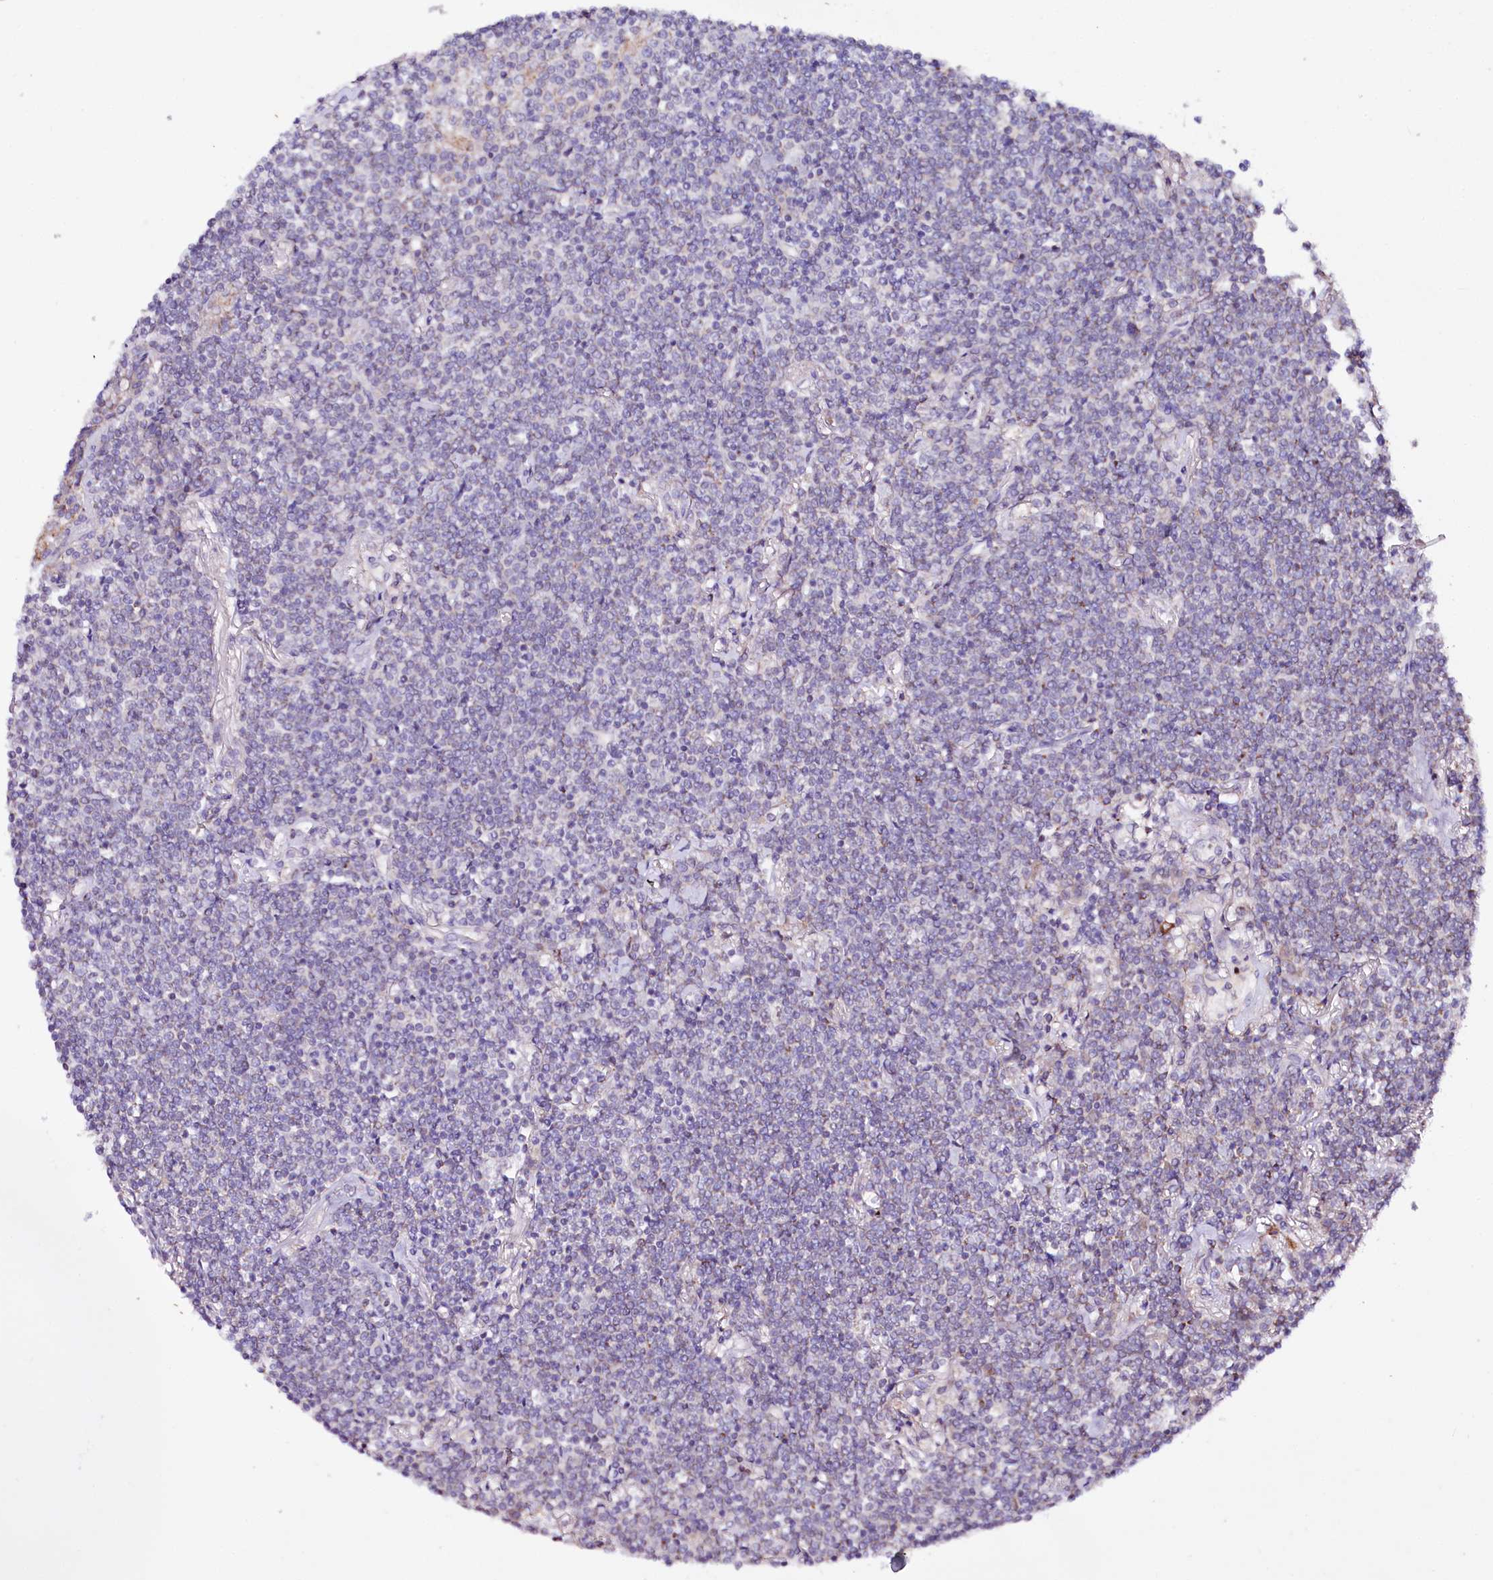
{"staining": {"intensity": "negative", "quantity": "none", "location": "none"}, "tissue": "lymphoma", "cell_type": "Tumor cells", "image_type": "cancer", "snomed": [{"axis": "morphology", "description": "Malignant lymphoma, non-Hodgkin's type, Low grade"}, {"axis": "topography", "description": "Lung"}], "caption": "IHC histopathology image of lymphoma stained for a protein (brown), which shows no positivity in tumor cells. (IHC, brightfield microscopy, high magnification).", "gene": "ZNF45", "patient": {"sex": "female", "age": 71}}